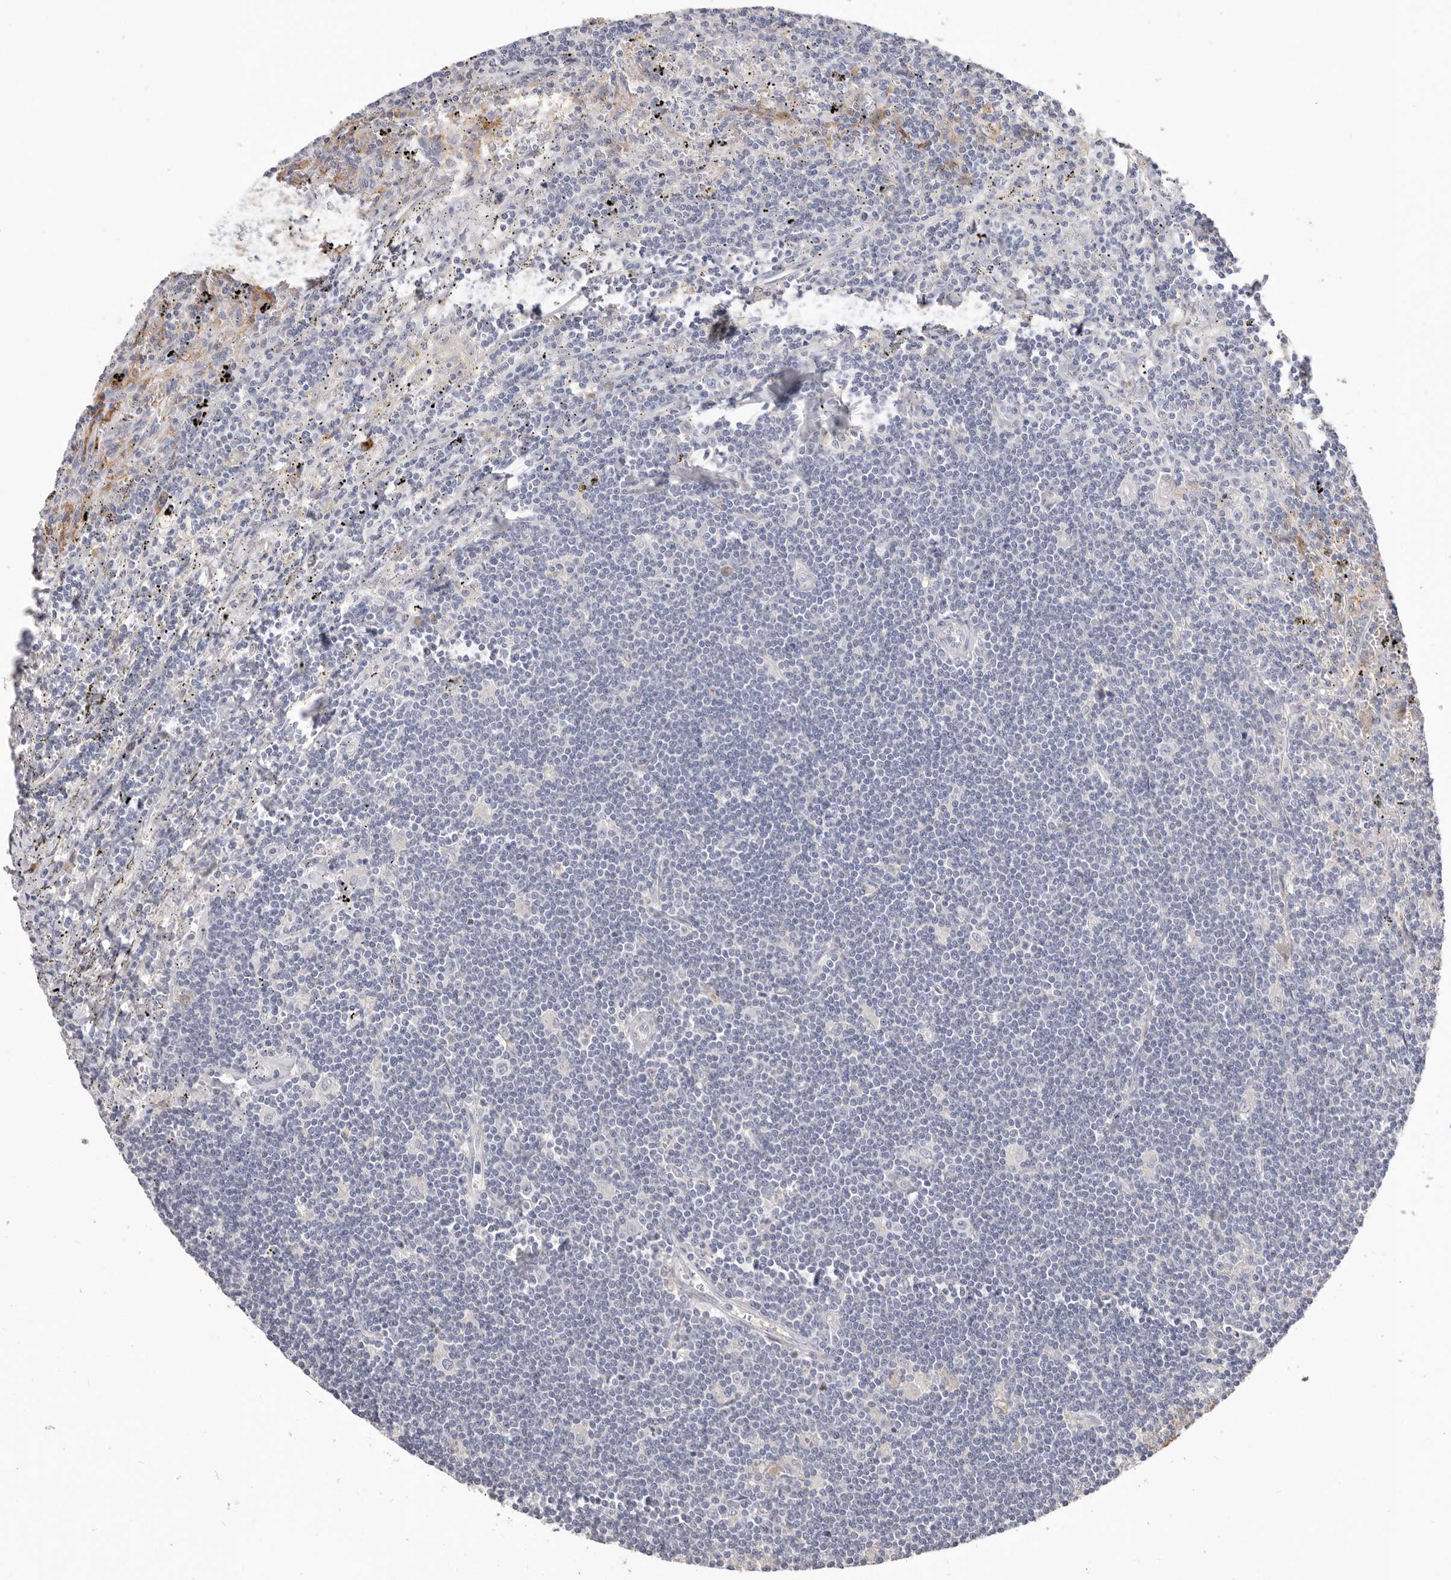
{"staining": {"intensity": "negative", "quantity": "none", "location": "none"}, "tissue": "lymphoma", "cell_type": "Tumor cells", "image_type": "cancer", "snomed": [{"axis": "morphology", "description": "Malignant lymphoma, non-Hodgkin's type, Low grade"}, {"axis": "topography", "description": "Spleen"}], "caption": "Image shows no protein staining in tumor cells of malignant lymphoma, non-Hodgkin's type (low-grade) tissue.", "gene": "HCAR2", "patient": {"sex": "male", "age": 76}}